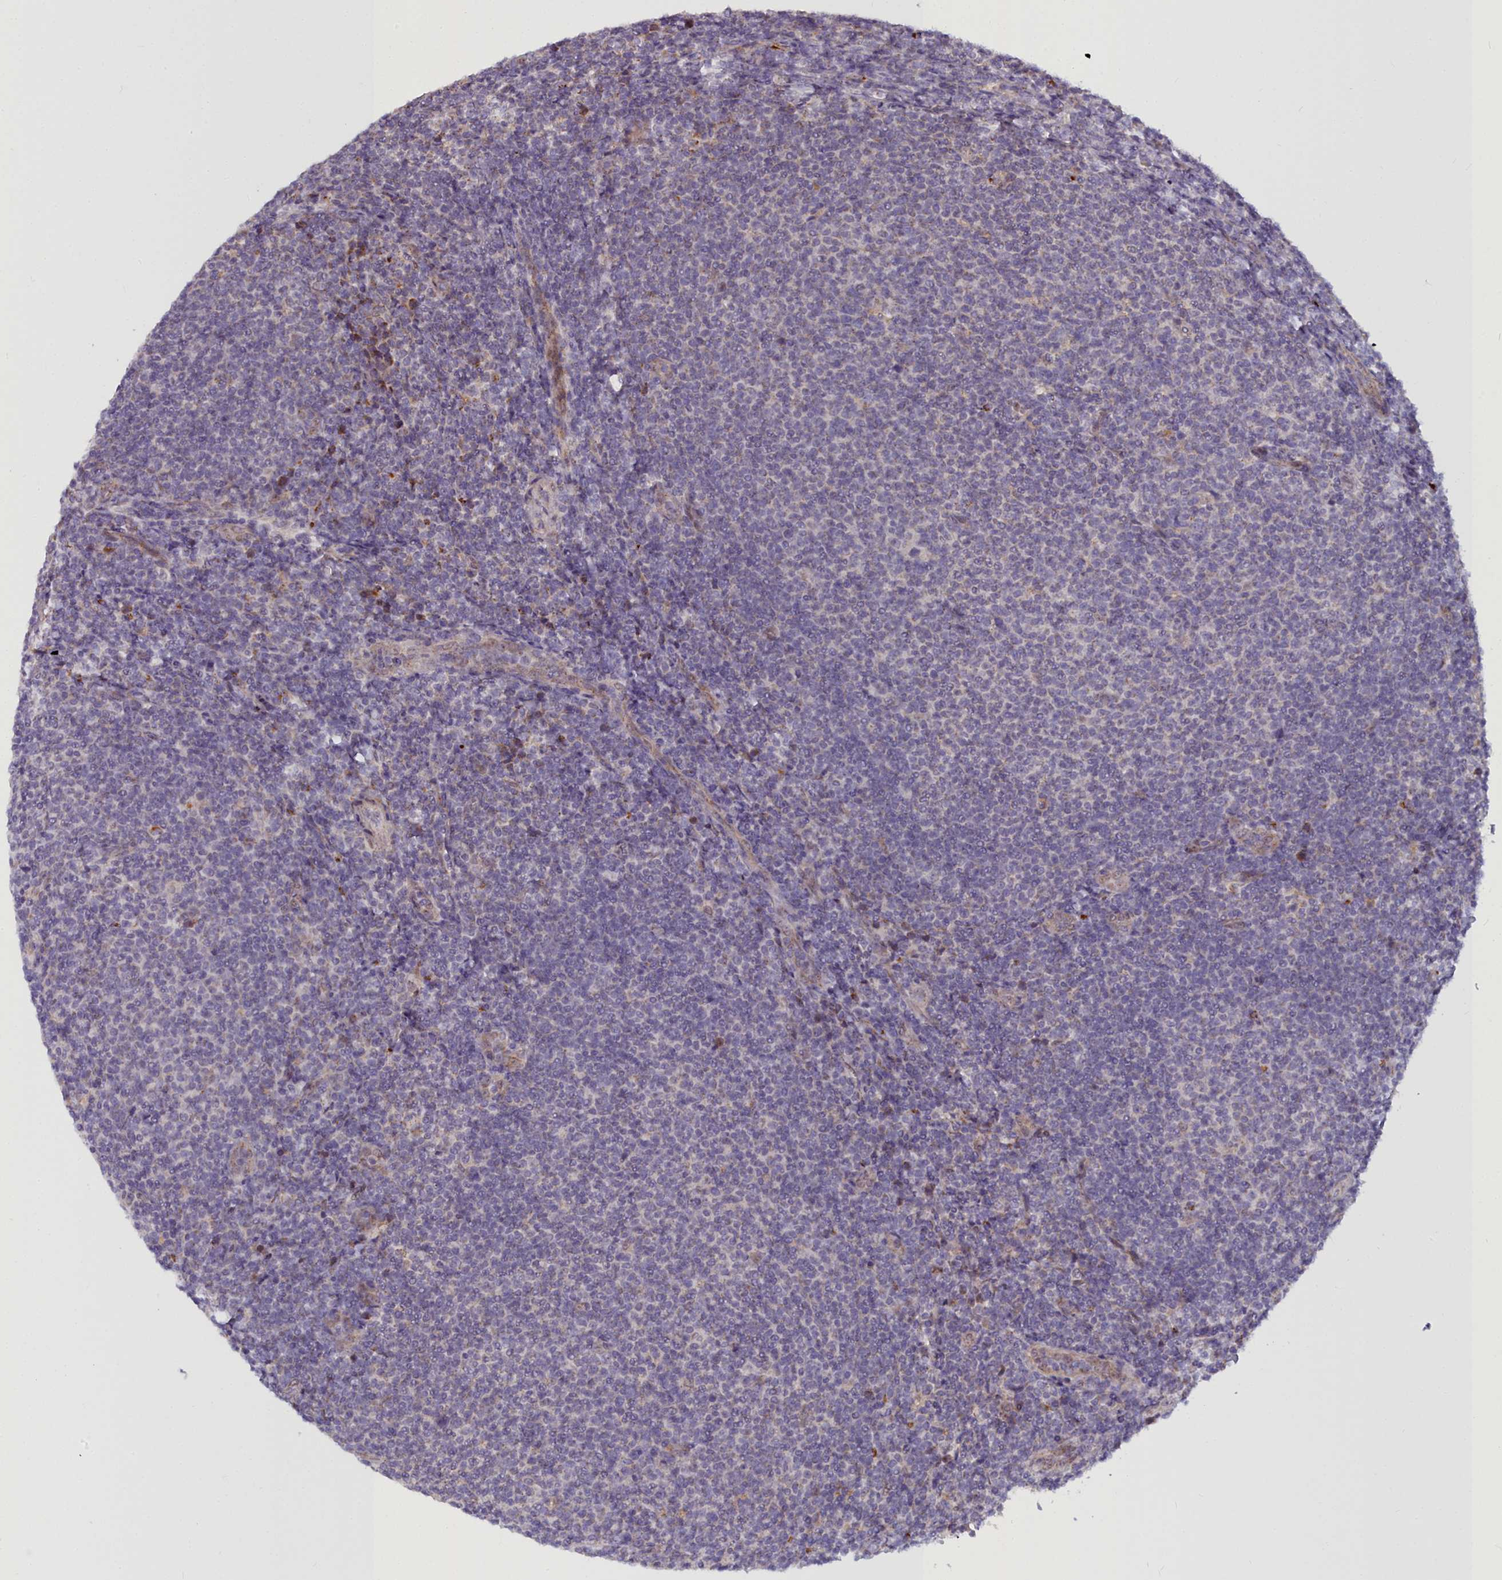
{"staining": {"intensity": "negative", "quantity": "none", "location": "none"}, "tissue": "lymphoma", "cell_type": "Tumor cells", "image_type": "cancer", "snomed": [{"axis": "morphology", "description": "Malignant lymphoma, non-Hodgkin's type, Low grade"}, {"axis": "topography", "description": "Lymph node"}], "caption": "High power microscopy histopathology image of an IHC micrograph of malignant lymphoma, non-Hodgkin's type (low-grade), revealing no significant staining in tumor cells. (Brightfield microscopy of DAB (3,3'-diaminobenzidine) immunohistochemistry at high magnification).", "gene": "WDPCP", "patient": {"sex": "male", "age": 66}}